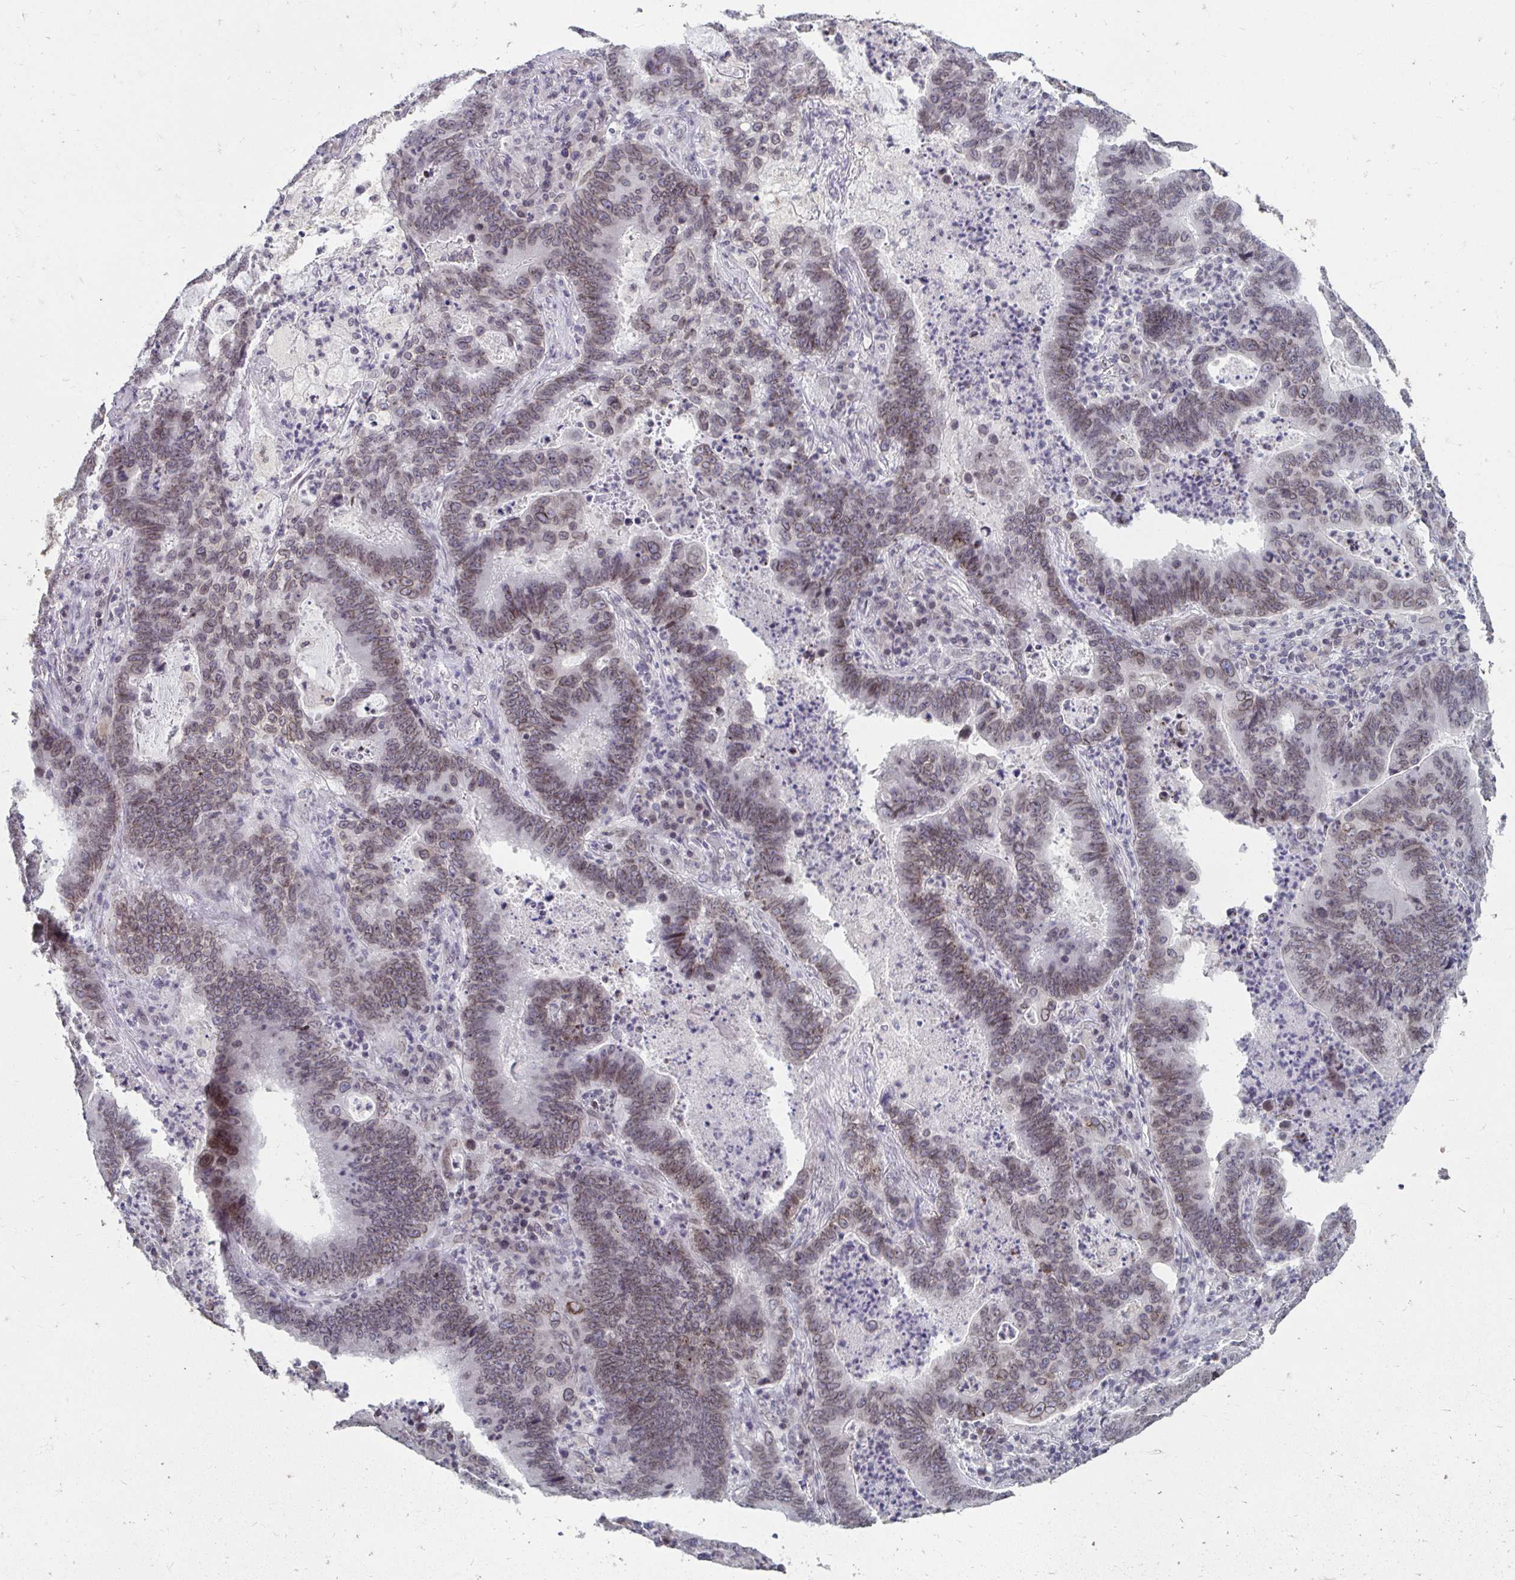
{"staining": {"intensity": "moderate", "quantity": ">75%", "location": "cytoplasmic/membranous,nuclear"}, "tissue": "lung cancer", "cell_type": "Tumor cells", "image_type": "cancer", "snomed": [{"axis": "morphology", "description": "Aneuploidy"}, {"axis": "morphology", "description": "Adenocarcinoma, NOS"}, {"axis": "morphology", "description": "Adenocarcinoma primary or metastatic"}, {"axis": "topography", "description": "Lung"}], "caption": "This is an image of immunohistochemistry staining of lung cancer, which shows moderate expression in the cytoplasmic/membranous and nuclear of tumor cells.", "gene": "NUP133", "patient": {"sex": "female", "age": 75}}